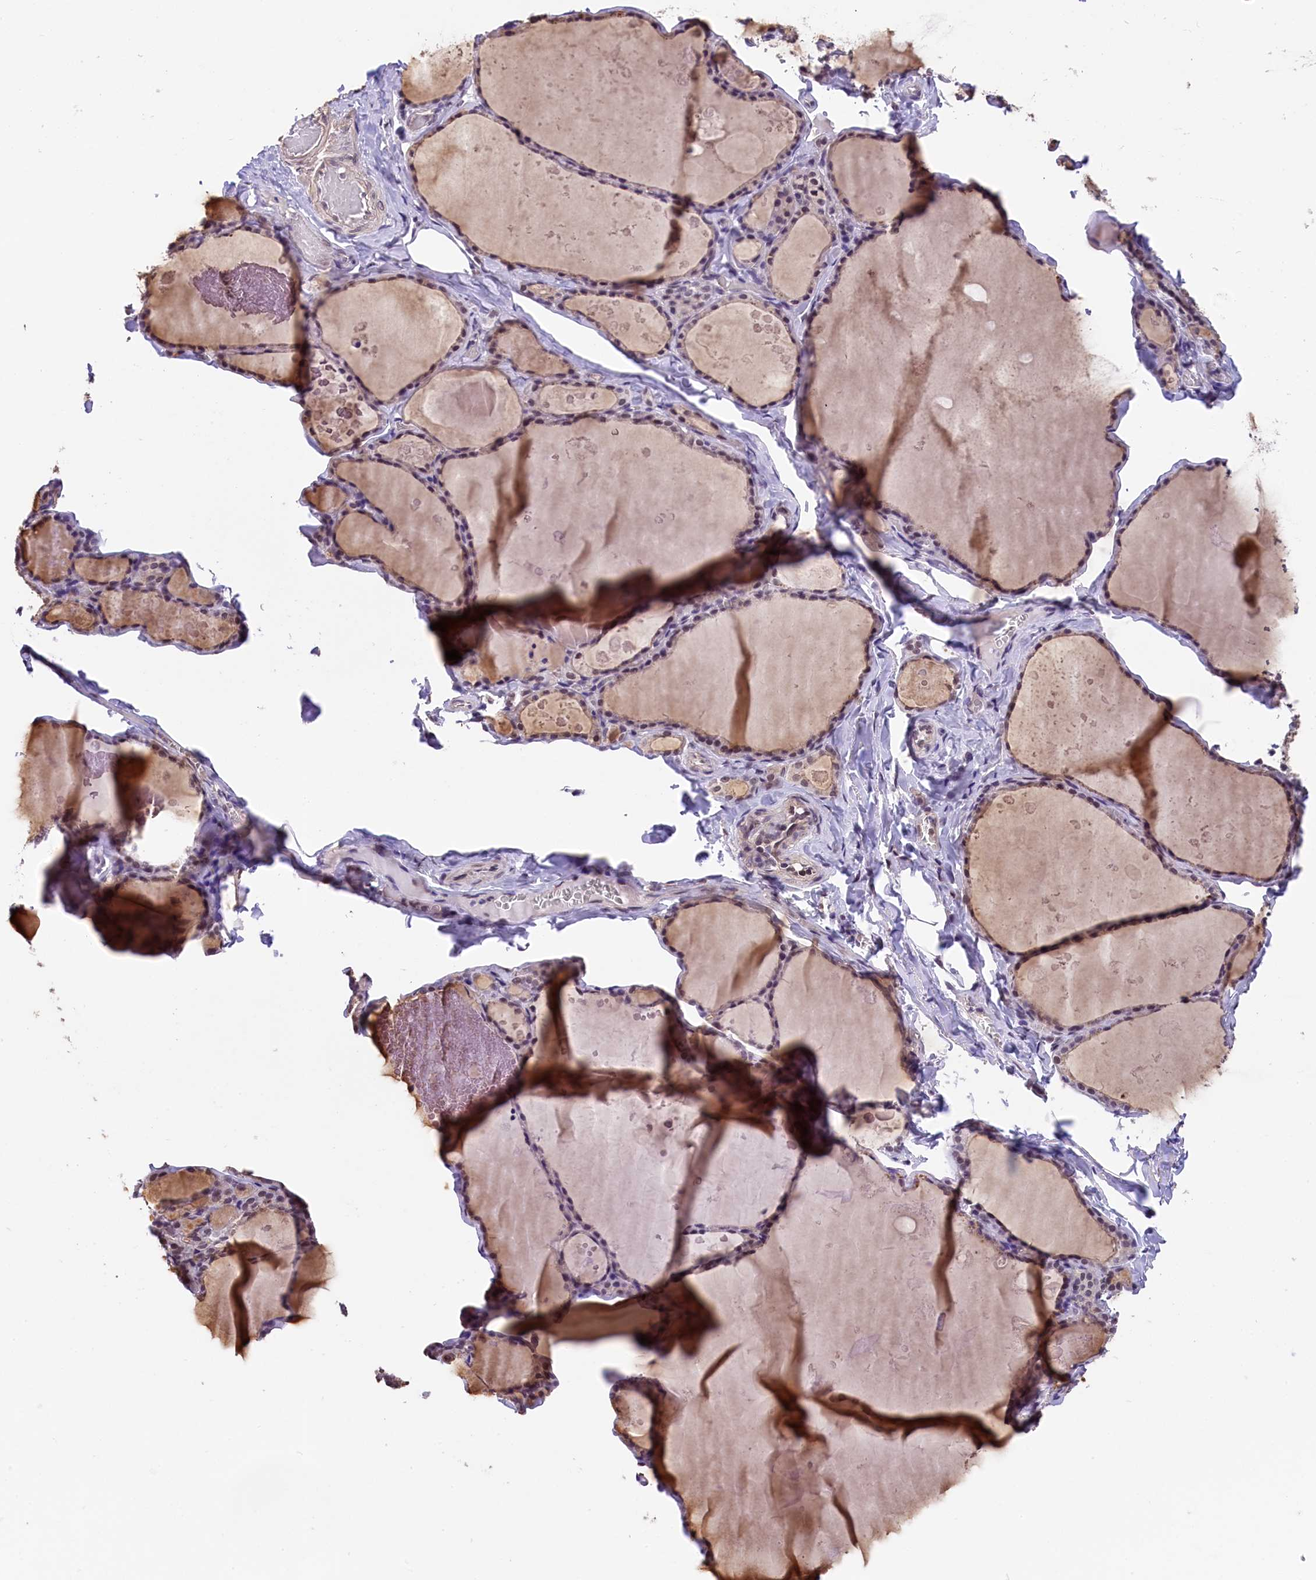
{"staining": {"intensity": "moderate", "quantity": "25%-75%", "location": "nuclear"}, "tissue": "thyroid gland", "cell_type": "Glandular cells", "image_type": "normal", "snomed": [{"axis": "morphology", "description": "Normal tissue, NOS"}, {"axis": "topography", "description": "Thyroid gland"}], "caption": "Thyroid gland stained for a protein demonstrates moderate nuclear positivity in glandular cells.", "gene": "ZC3H4", "patient": {"sex": "male", "age": 56}}